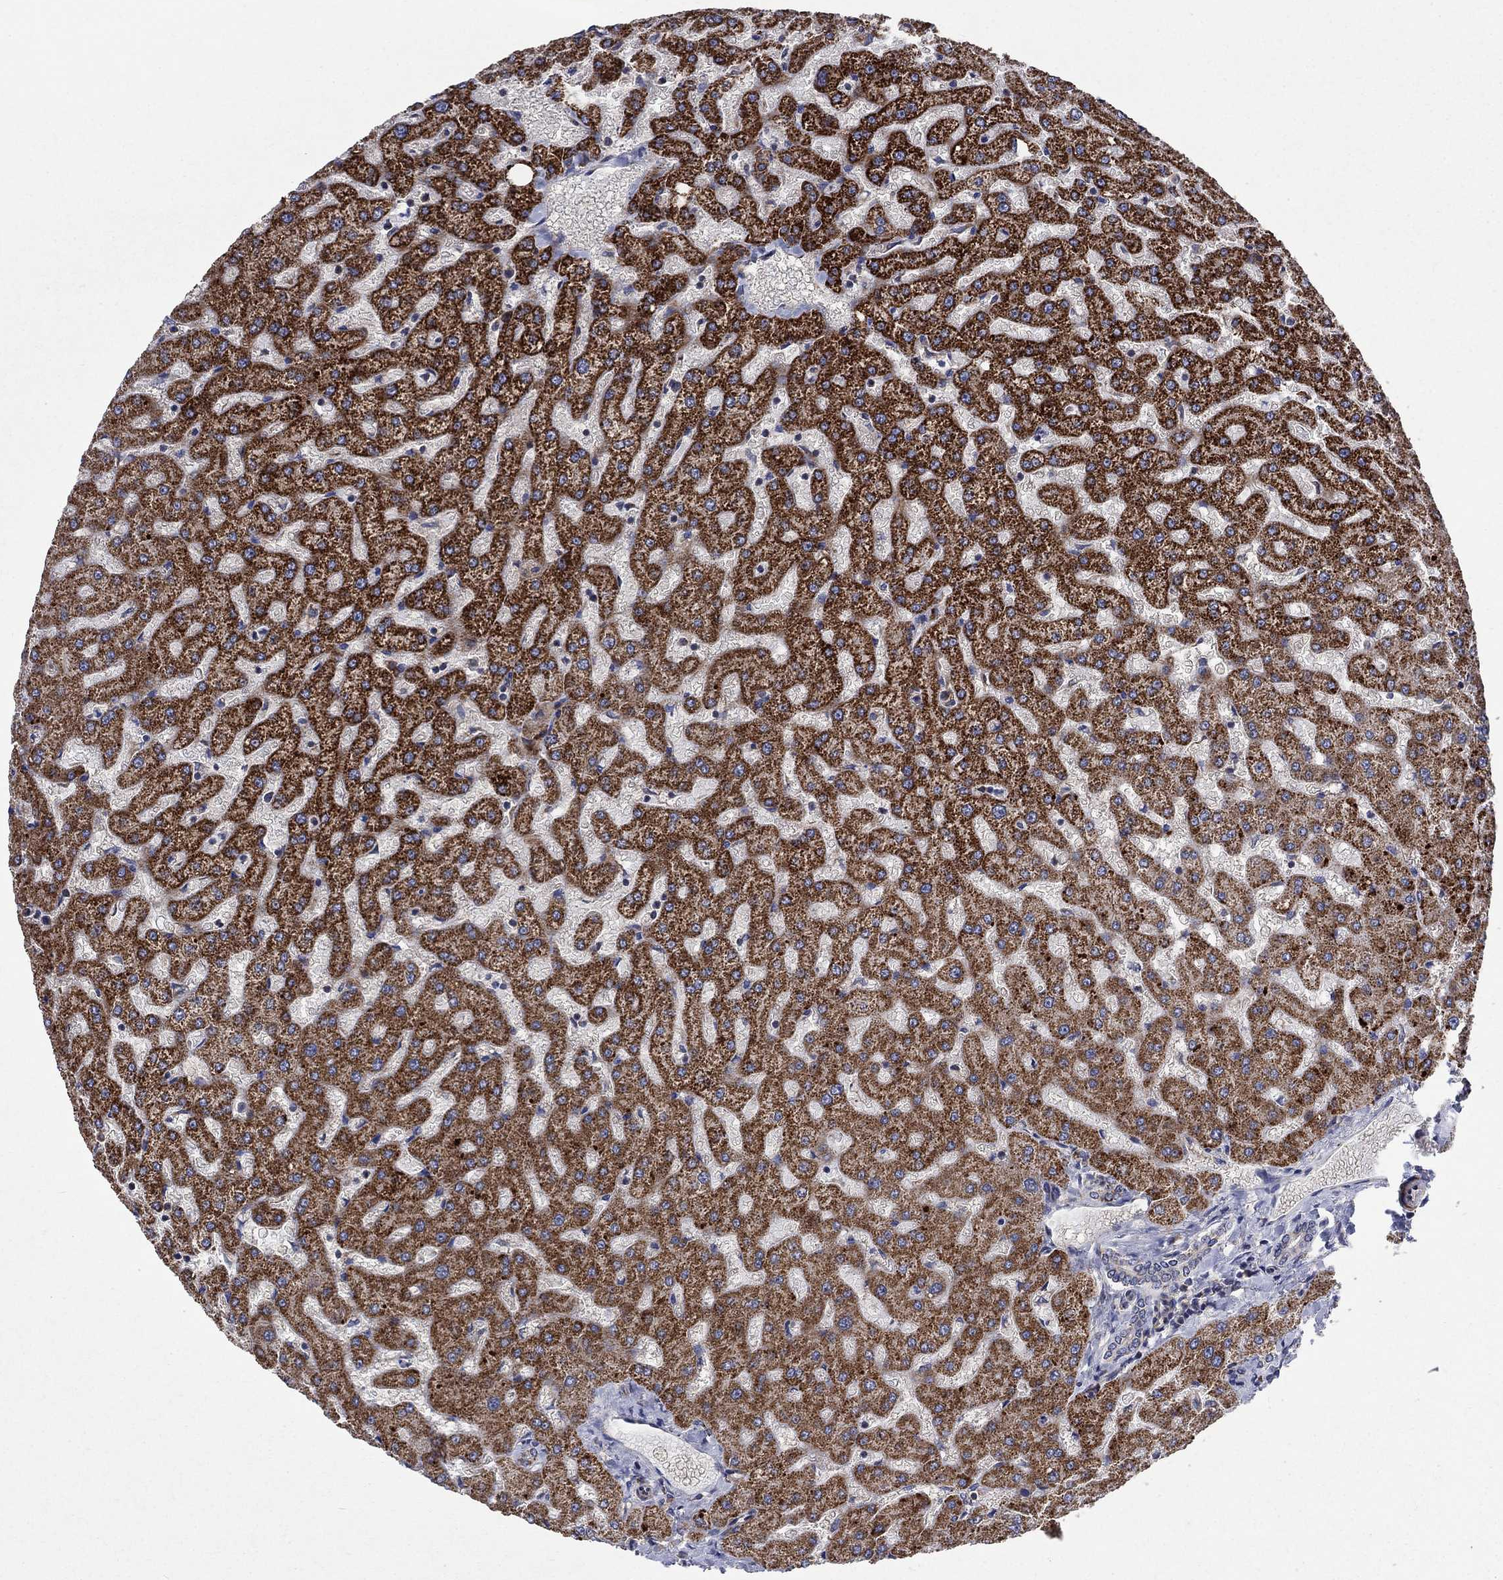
{"staining": {"intensity": "weak", "quantity": "25%-75%", "location": "cytoplasmic/membranous"}, "tissue": "liver", "cell_type": "Cholangiocytes", "image_type": "normal", "snomed": [{"axis": "morphology", "description": "Normal tissue, NOS"}, {"axis": "topography", "description": "Liver"}], "caption": "Liver stained with DAB immunohistochemistry shows low levels of weak cytoplasmic/membranous staining in about 25%-75% of cholangiocytes.", "gene": "RPLP0", "patient": {"sex": "female", "age": 50}}